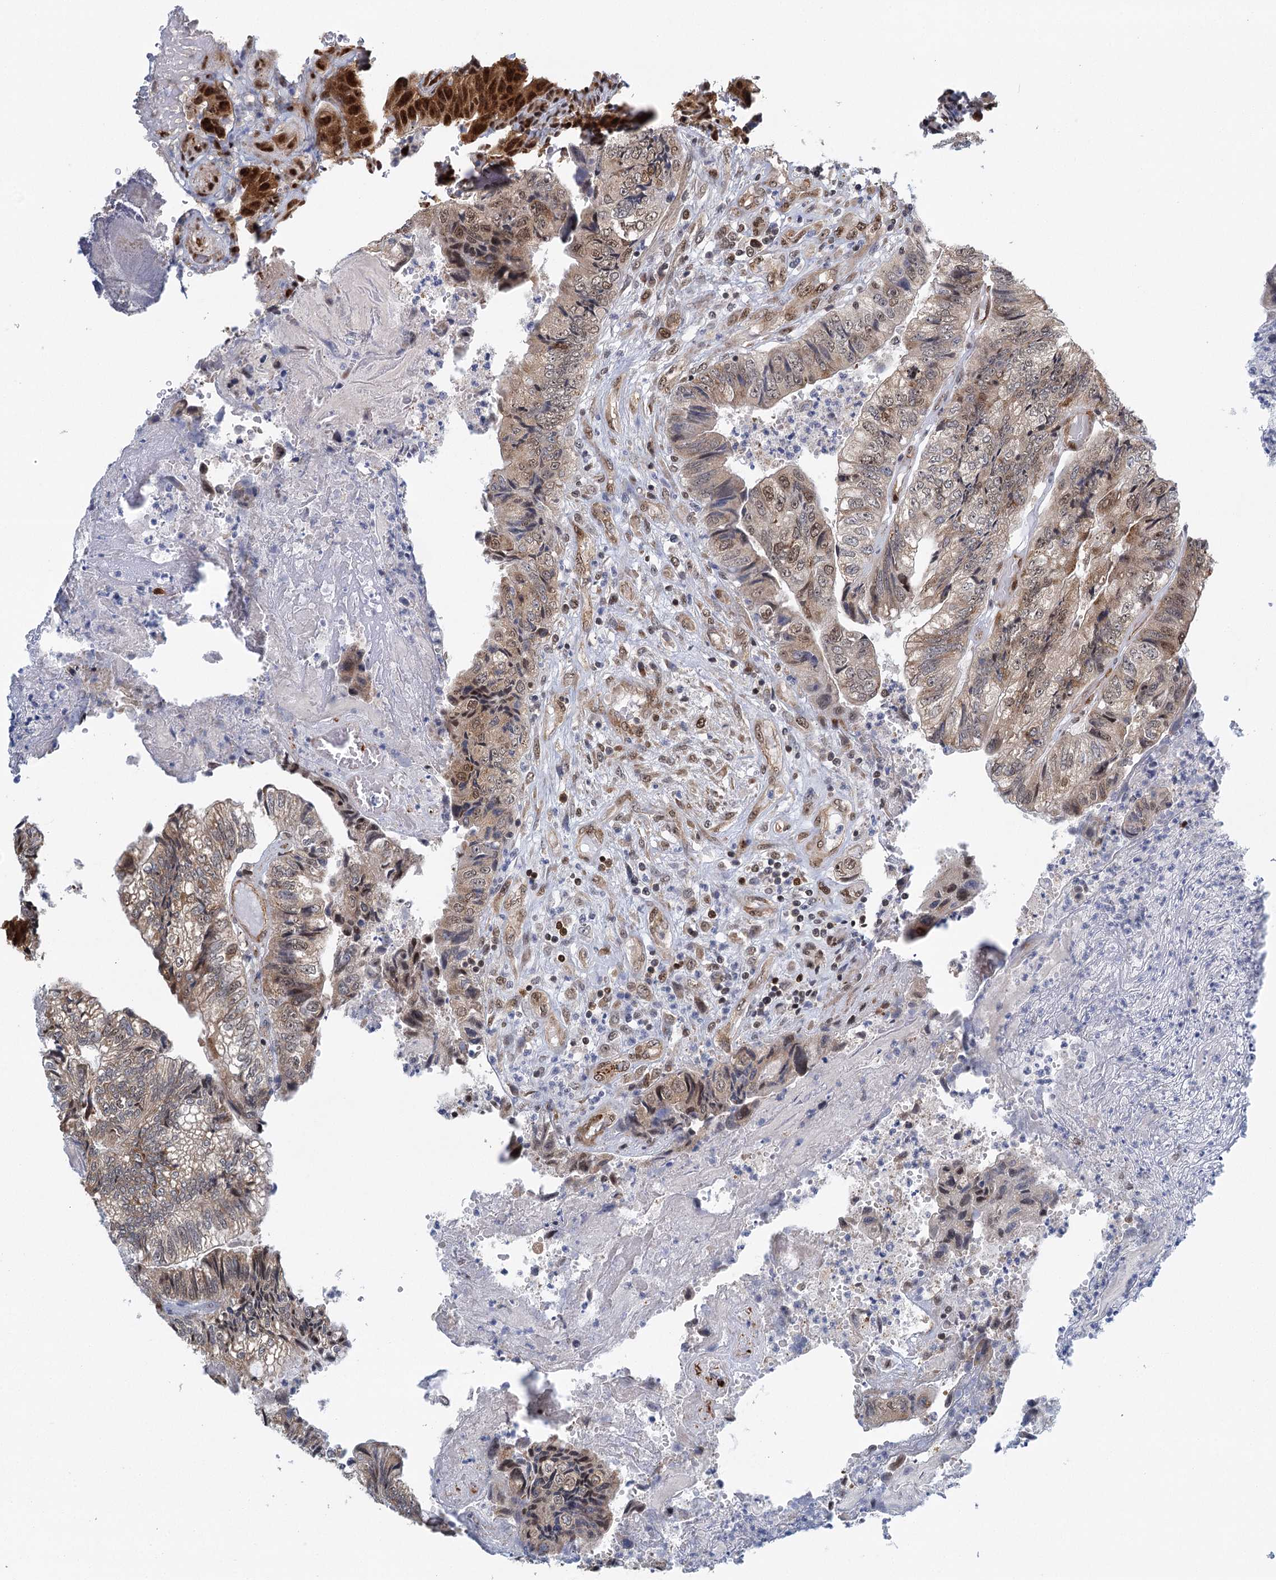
{"staining": {"intensity": "moderate", "quantity": ">75%", "location": "nuclear"}, "tissue": "colorectal cancer", "cell_type": "Tumor cells", "image_type": "cancer", "snomed": [{"axis": "morphology", "description": "Adenocarcinoma, NOS"}, {"axis": "topography", "description": "Colon"}], "caption": "This histopathology image displays immunohistochemistry staining of human colorectal adenocarcinoma, with medium moderate nuclear positivity in about >75% of tumor cells.", "gene": "GPATCH11", "patient": {"sex": "female", "age": 67}}